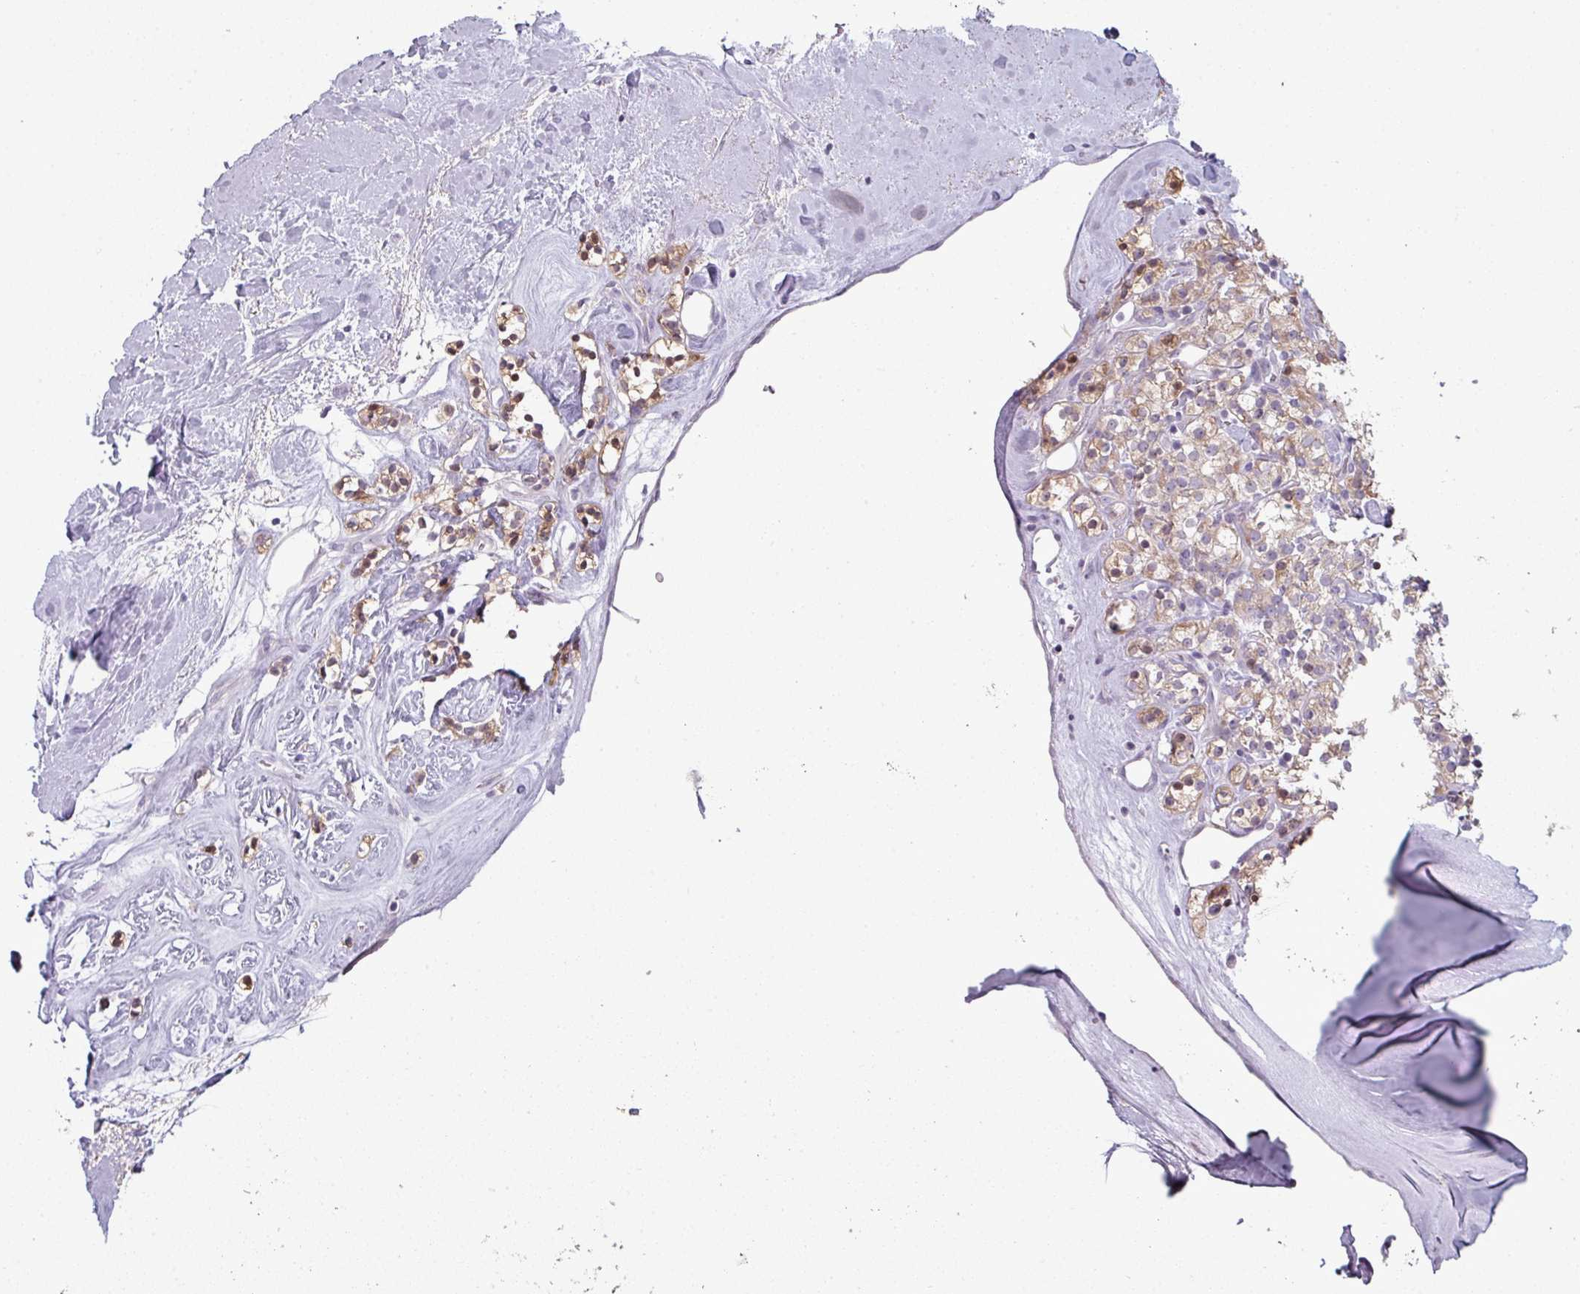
{"staining": {"intensity": "moderate", "quantity": "<25%", "location": "cytoplasmic/membranous"}, "tissue": "renal cancer", "cell_type": "Tumor cells", "image_type": "cancer", "snomed": [{"axis": "morphology", "description": "Adenocarcinoma, NOS"}, {"axis": "topography", "description": "Kidney"}], "caption": "High-magnification brightfield microscopy of renal cancer (adenocarcinoma) stained with DAB (3,3'-diaminobenzidine) (brown) and counterstained with hematoxylin (blue). tumor cells exhibit moderate cytoplasmic/membranous positivity is identified in approximately<25% of cells.", "gene": "ZNF615", "patient": {"sex": "male", "age": 80}}